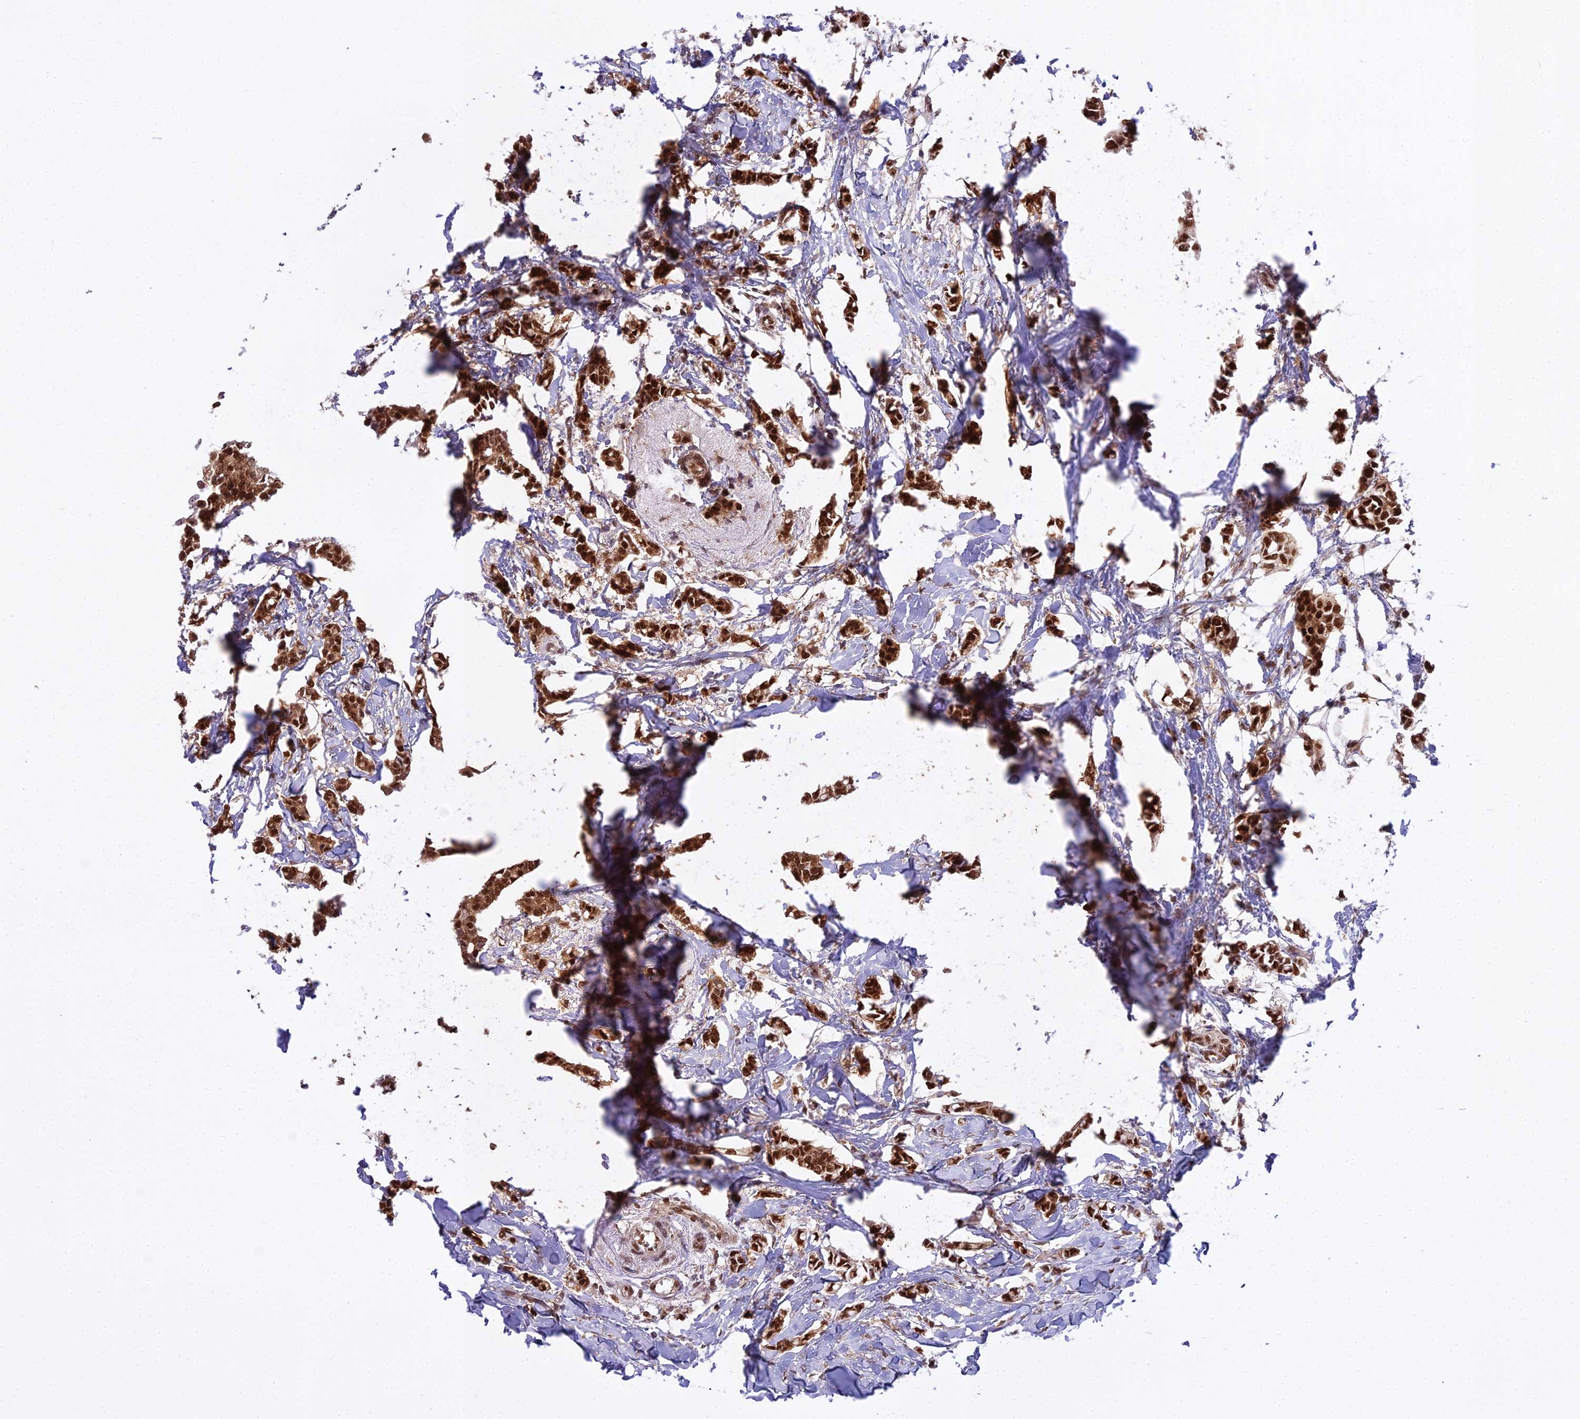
{"staining": {"intensity": "strong", "quantity": ">75%", "location": "cytoplasmic/membranous,nuclear"}, "tissue": "breast cancer", "cell_type": "Tumor cells", "image_type": "cancer", "snomed": [{"axis": "morphology", "description": "Duct carcinoma"}, {"axis": "topography", "description": "Breast"}], "caption": "Breast intraductal carcinoma tissue reveals strong cytoplasmic/membranous and nuclear expression in approximately >75% of tumor cells, visualized by immunohistochemistry. Using DAB (3,3'-diaminobenzidine) (brown) and hematoxylin (blue) stains, captured at high magnification using brightfield microscopy.", "gene": "NPEPL1", "patient": {"sex": "female", "age": 41}}